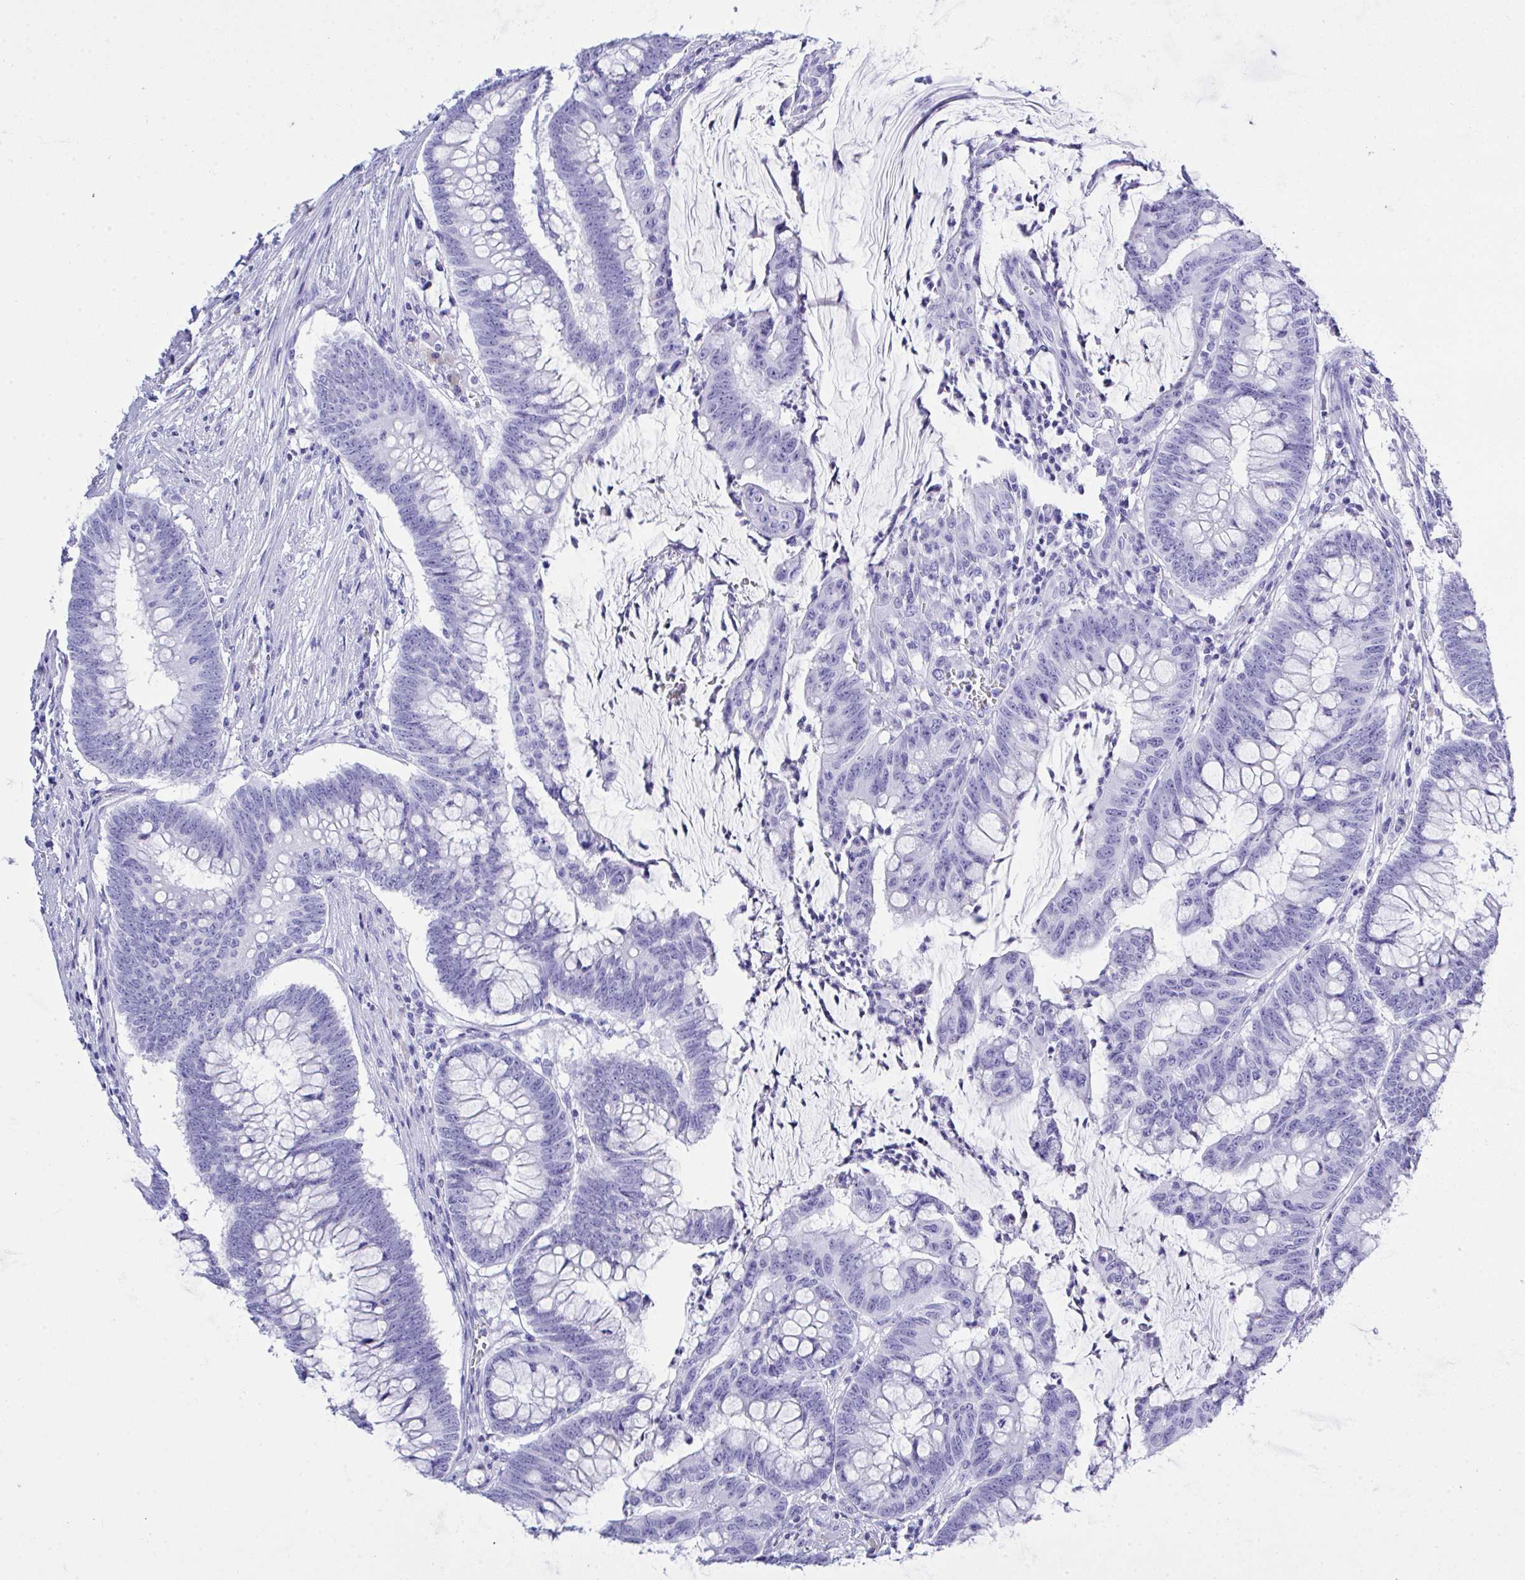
{"staining": {"intensity": "negative", "quantity": "none", "location": "none"}, "tissue": "colorectal cancer", "cell_type": "Tumor cells", "image_type": "cancer", "snomed": [{"axis": "morphology", "description": "Adenocarcinoma, NOS"}, {"axis": "topography", "description": "Colon"}], "caption": "High magnification brightfield microscopy of colorectal adenocarcinoma stained with DAB (brown) and counterstained with hematoxylin (blue): tumor cells show no significant staining.", "gene": "AKR1D1", "patient": {"sex": "male", "age": 62}}